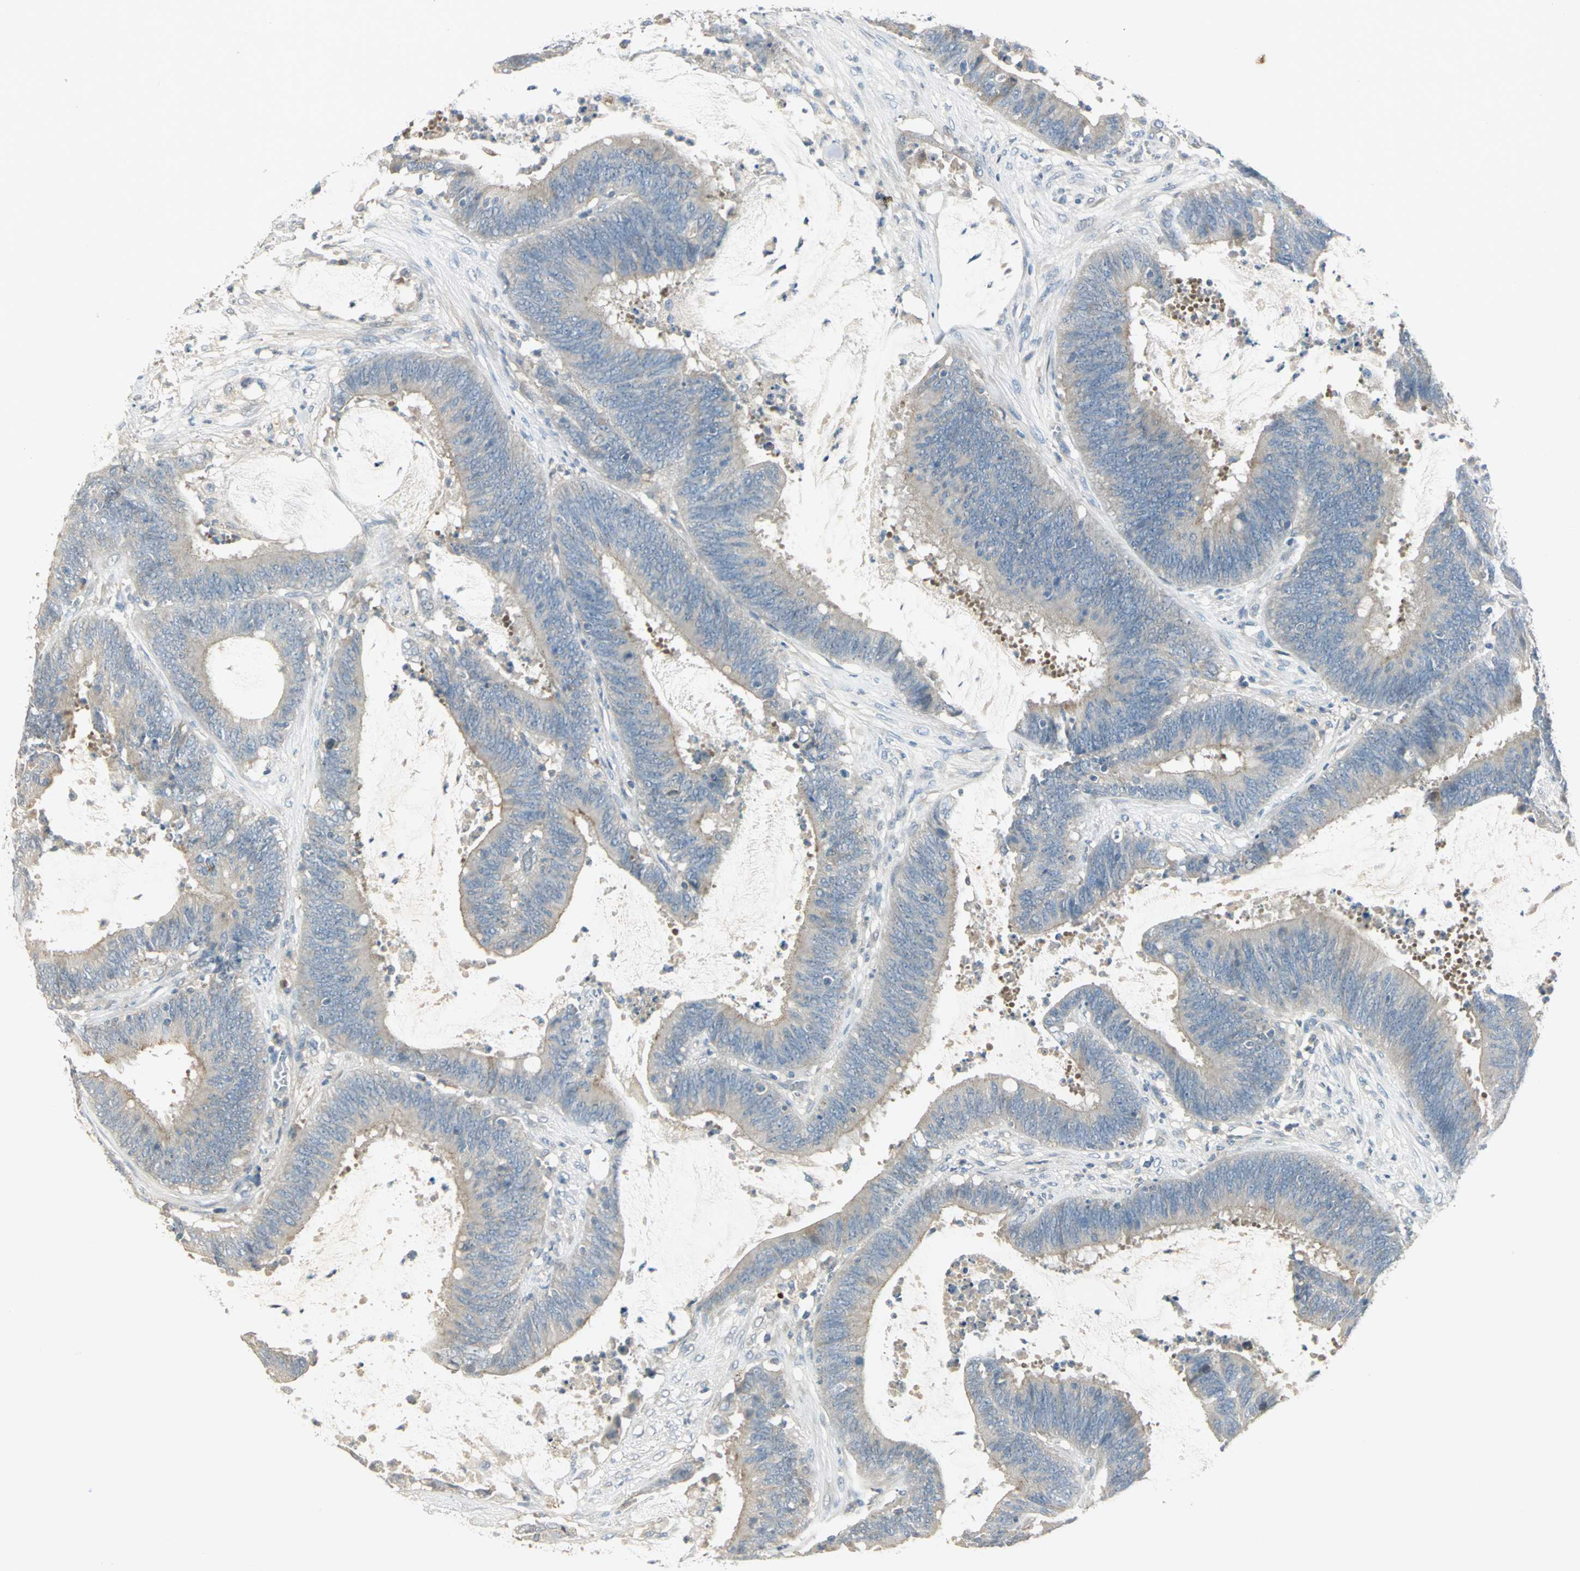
{"staining": {"intensity": "negative", "quantity": "none", "location": "none"}, "tissue": "colorectal cancer", "cell_type": "Tumor cells", "image_type": "cancer", "snomed": [{"axis": "morphology", "description": "Adenocarcinoma, NOS"}, {"axis": "topography", "description": "Rectum"}], "caption": "Colorectal adenocarcinoma stained for a protein using immunohistochemistry (IHC) reveals no positivity tumor cells.", "gene": "PROC", "patient": {"sex": "female", "age": 66}}